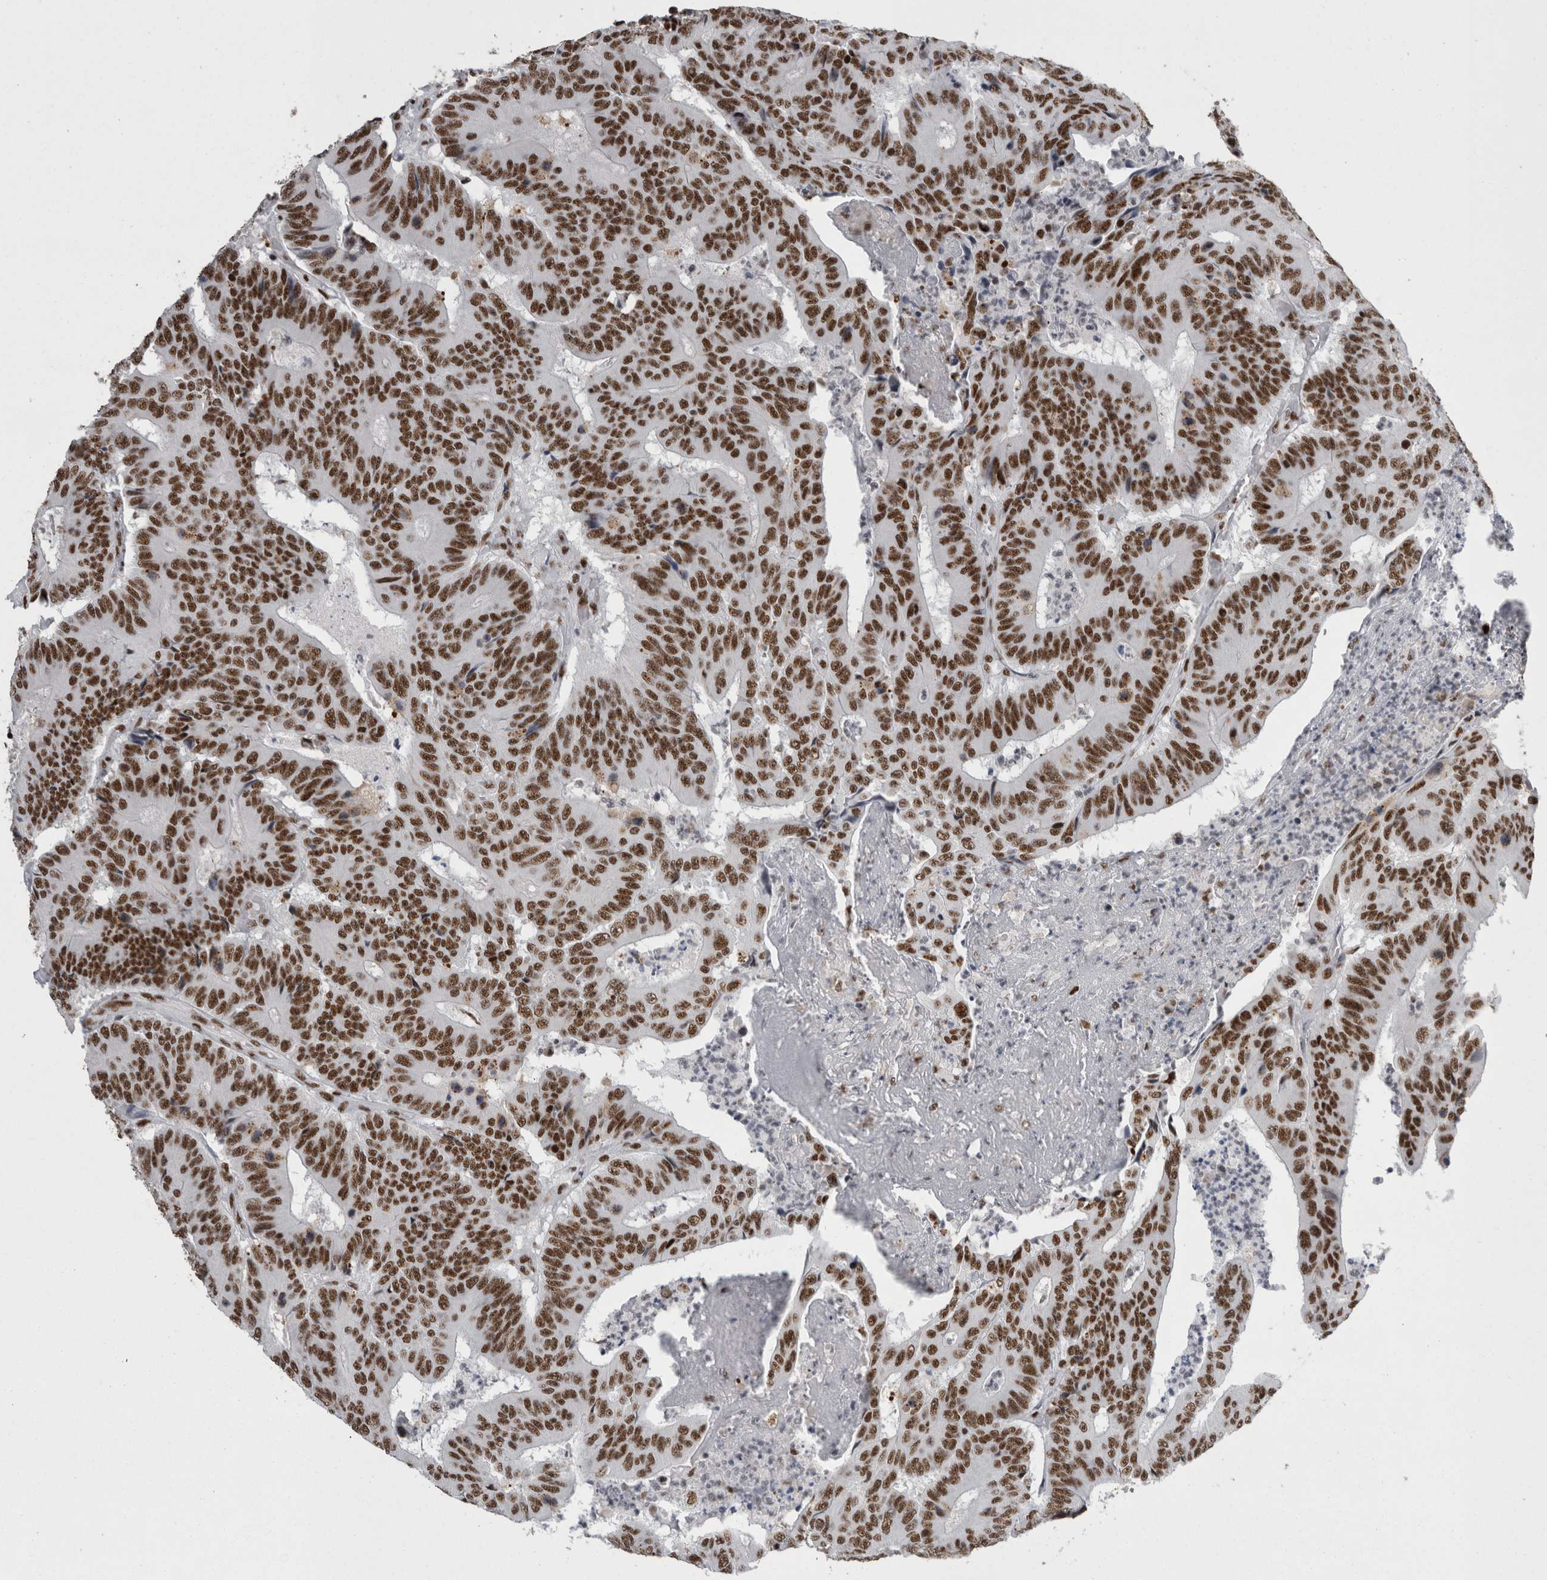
{"staining": {"intensity": "strong", "quantity": ">75%", "location": "nuclear"}, "tissue": "colorectal cancer", "cell_type": "Tumor cells", "image_type": "cancer", "snomed": [{"axis": "morphology", "description": "Adenocarcinoma, NOS"}, {"axis": "topography", "description": "Colon"}], "caption": "This is a photomicrograph of immunohistochemistry (IHC) staining of adenocarcinoma (colorectal), which shows strong expression in the nuclear of tumor cells.", "gene": "SNRNP40", "patient": {"sex": "male", "age": 83}}